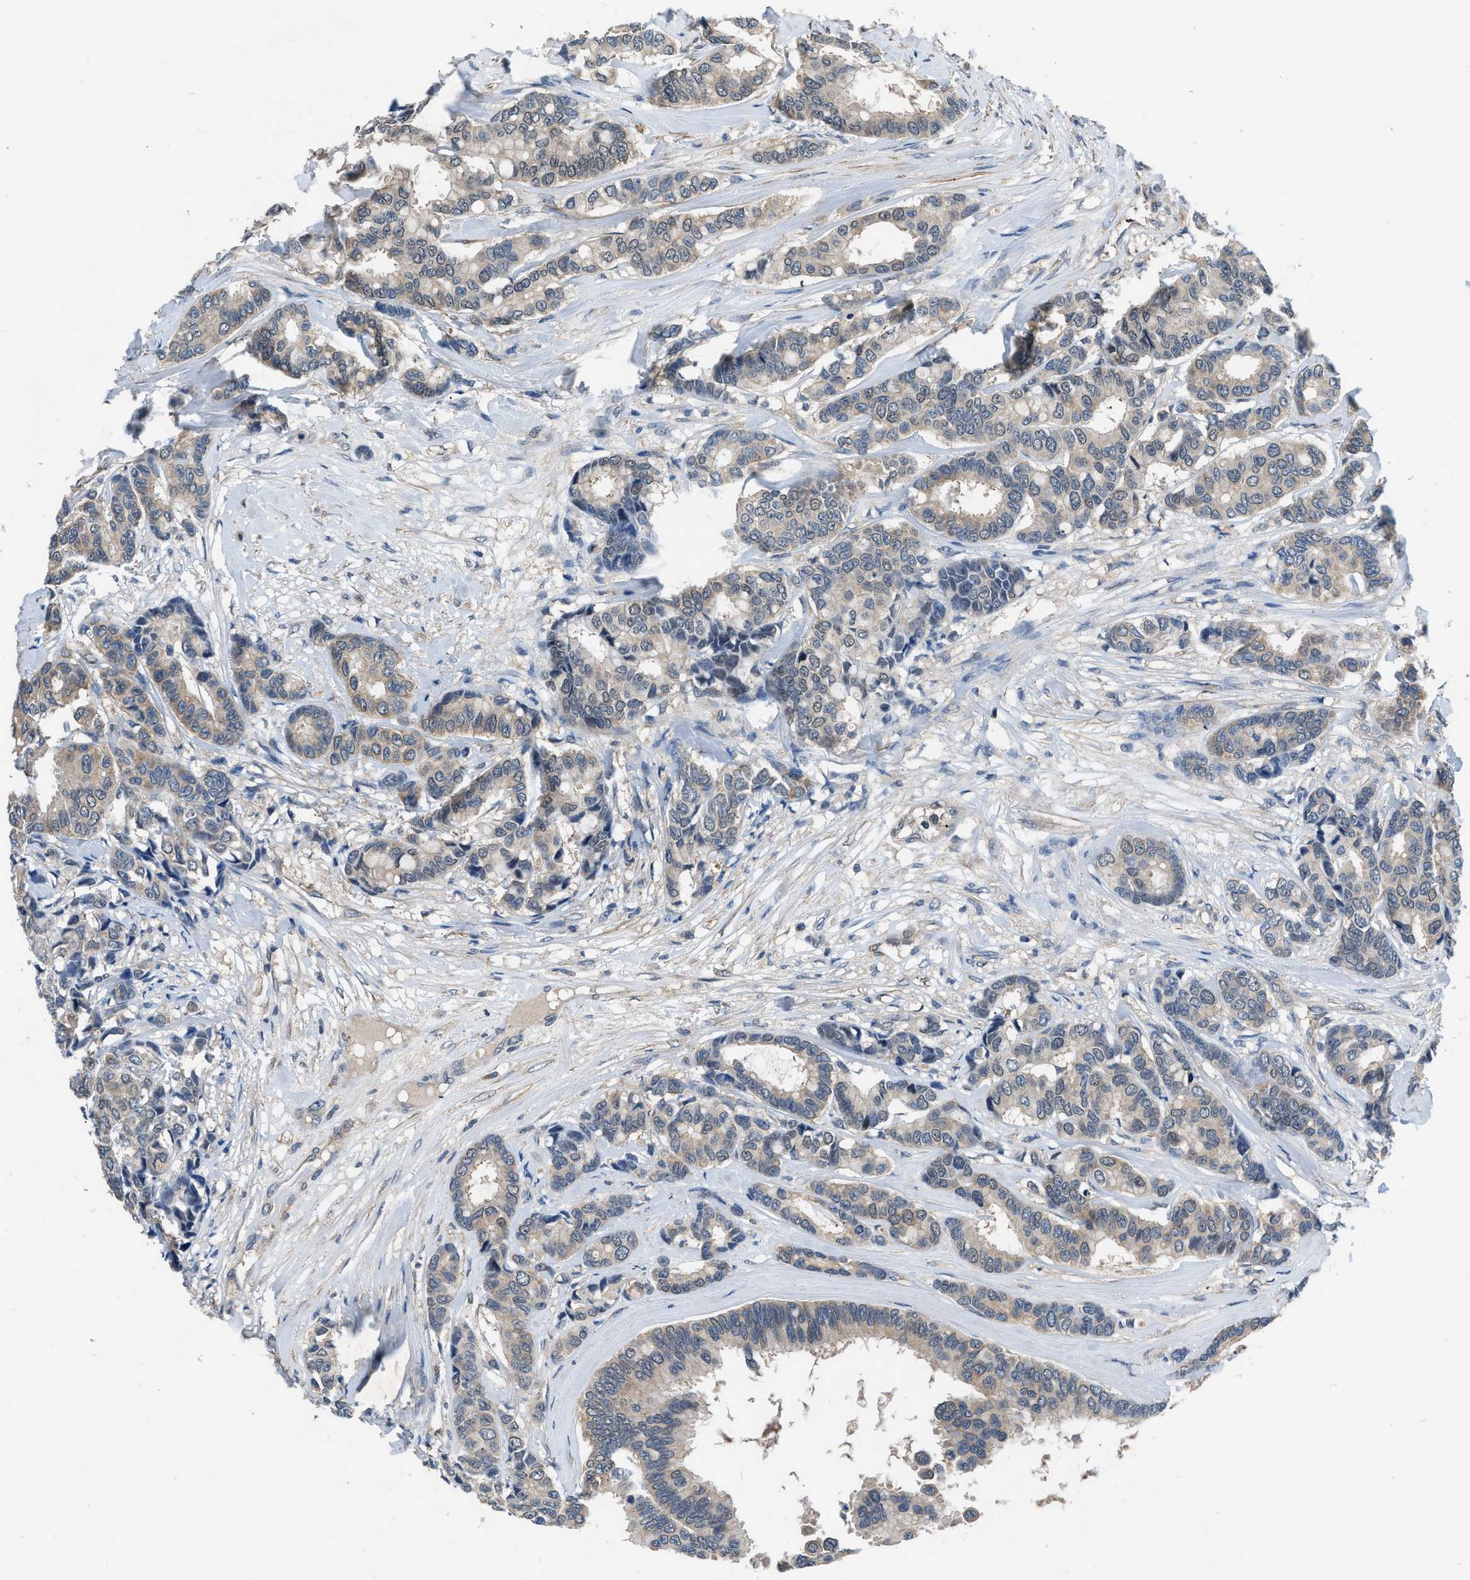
{"staining": {"intensity": "weak", "quantity": ">75%", "location": "cytoplasmic/membranous"}, "tissue": "breast cancer", "cell_type": "Tumor cells", "image_type": "cancer", "snomed": [{"axis": "morphology", "description": "Duct carcinoma"}, {"axis": "topography", "description": "Breast"}], "caption": "Tumor cells display low levels of weak cytoplasmic/membranous positivity in about >75% of cells in human breast cancer.", "gene": "LANCL2", "patient": {"sex": "female", "age": 87}}